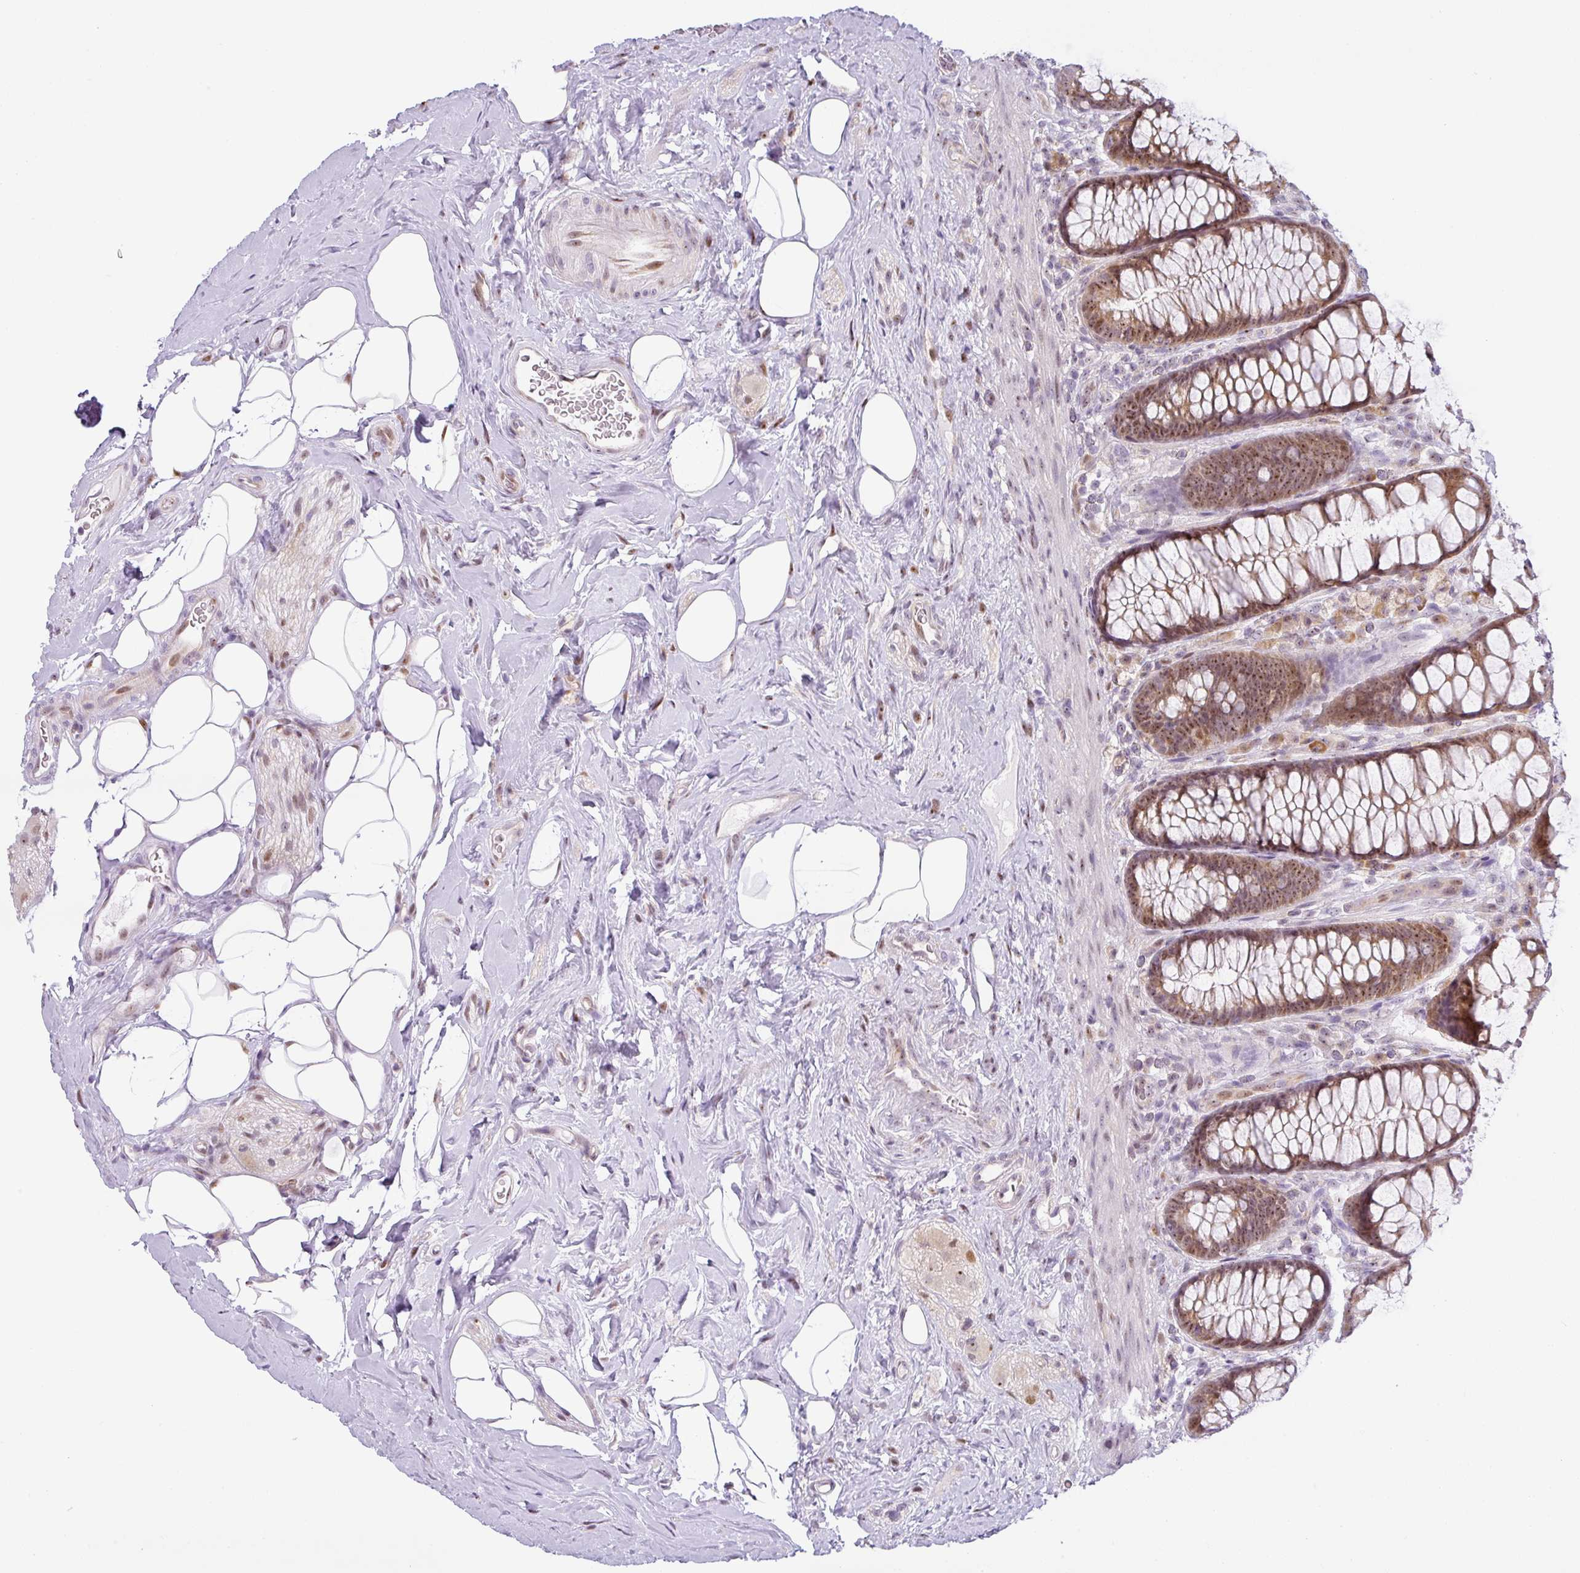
{"staining": {"intensity": "moderate", "quantity": ">75%", "location": "cytoplasmic/membranous,nuclear"}, "tissue": "rectum", "cell_type": "Glandular cells", "image_type": "normal", "snomed": [{"axis": "morphology", "description": "Normal tissue, NOS"}, {"axis": "topography", "description": "Rectum"}], "caption": "High-power microscopy captured an immunohistochemistry (IHC) histopathology image of normal rectum, revealing moderate cytoplasmic/membranous,nuclear expression in approximately >75% of glandular cells.", "gene": "NDUFB2", "patient": {"sex": "female", "age": 67}}